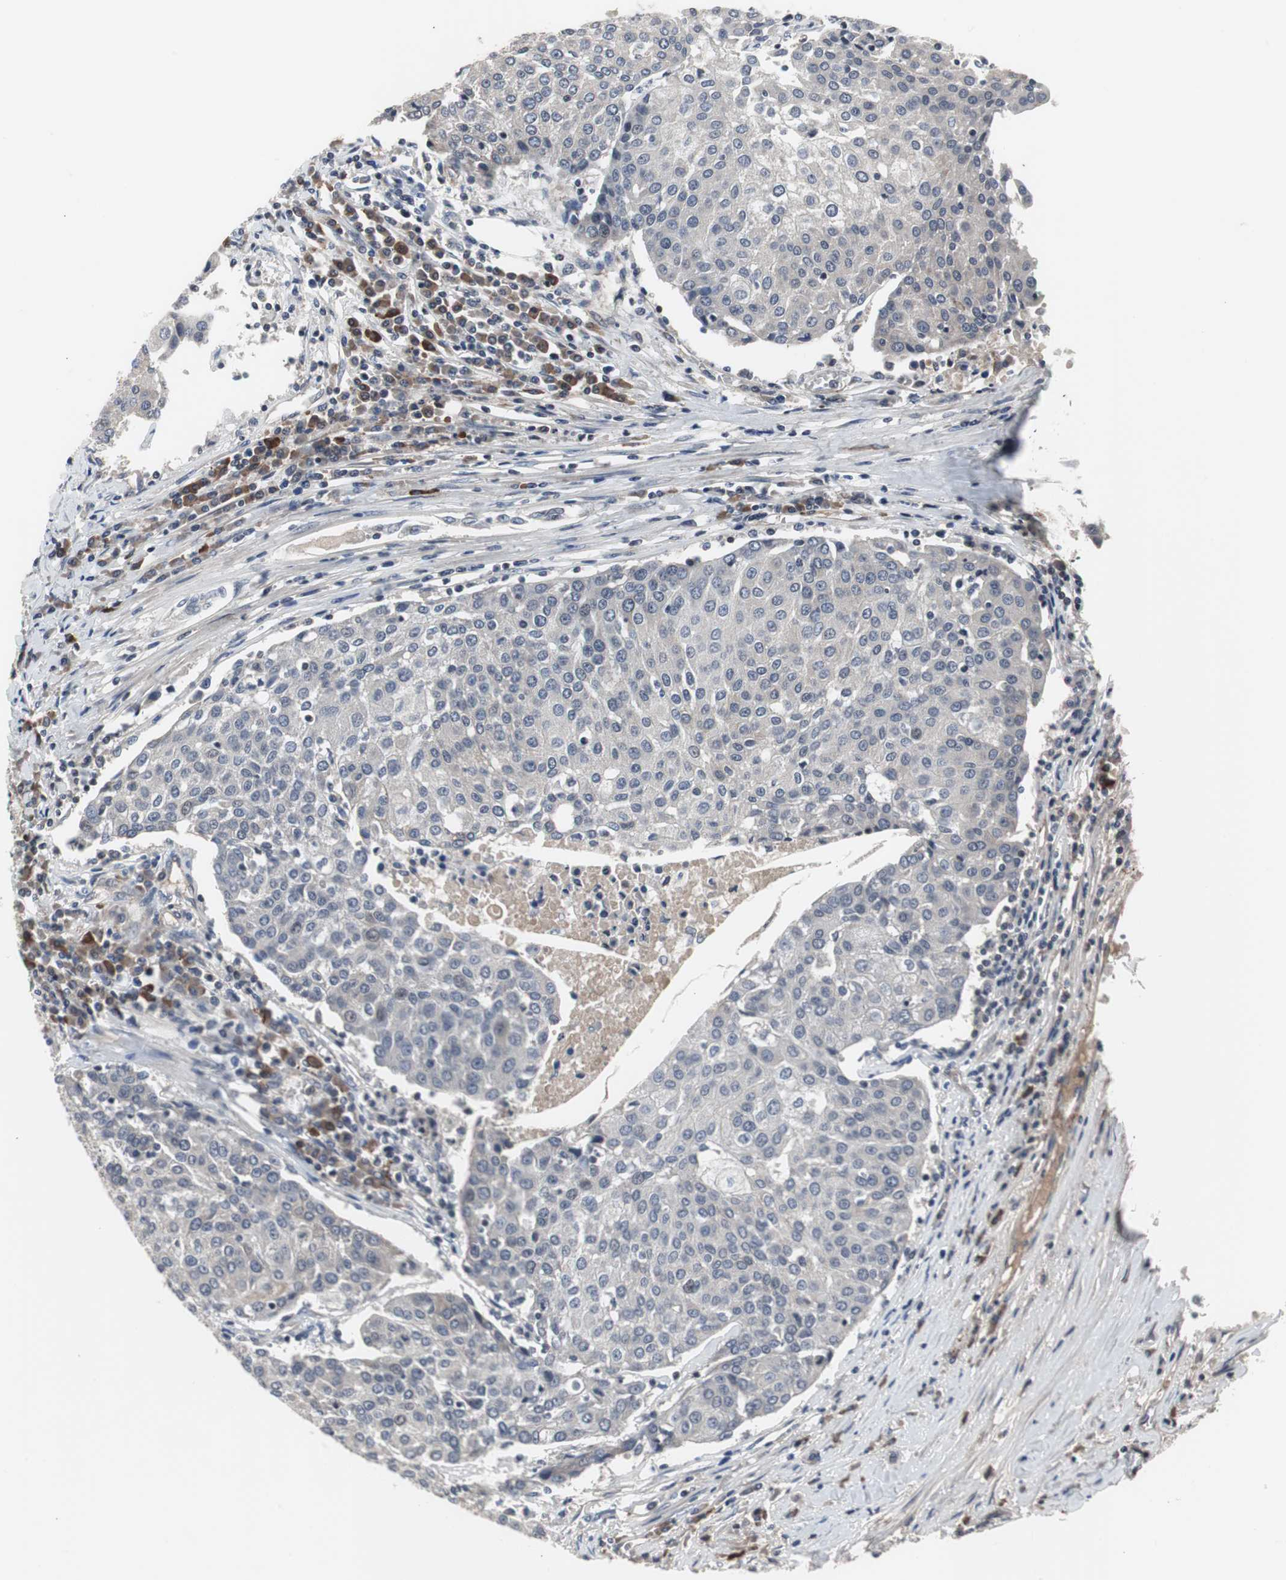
{"staining": {"intensity": "negative", "quantity": "none", "location": "none"}, "tissue": "urothelial cancer", "cell_type": "Tumor cells", "image_type": "cancer", "snomed": [{"axis": "morphology", "description": "Urothelial carcinoma, High grade"}, {"axis": "topography", "description": "Urinary bladder"}], "caption": "Immunohistochemistry micrograph of neoplastic tissue: urothelial cancer stained with DAB (3,3'-diaminobenzidine) demonstrates no significant protein expression in tumor cells.", "gene": "CRADD", "patient": {"sex": "female", "age": 85}}